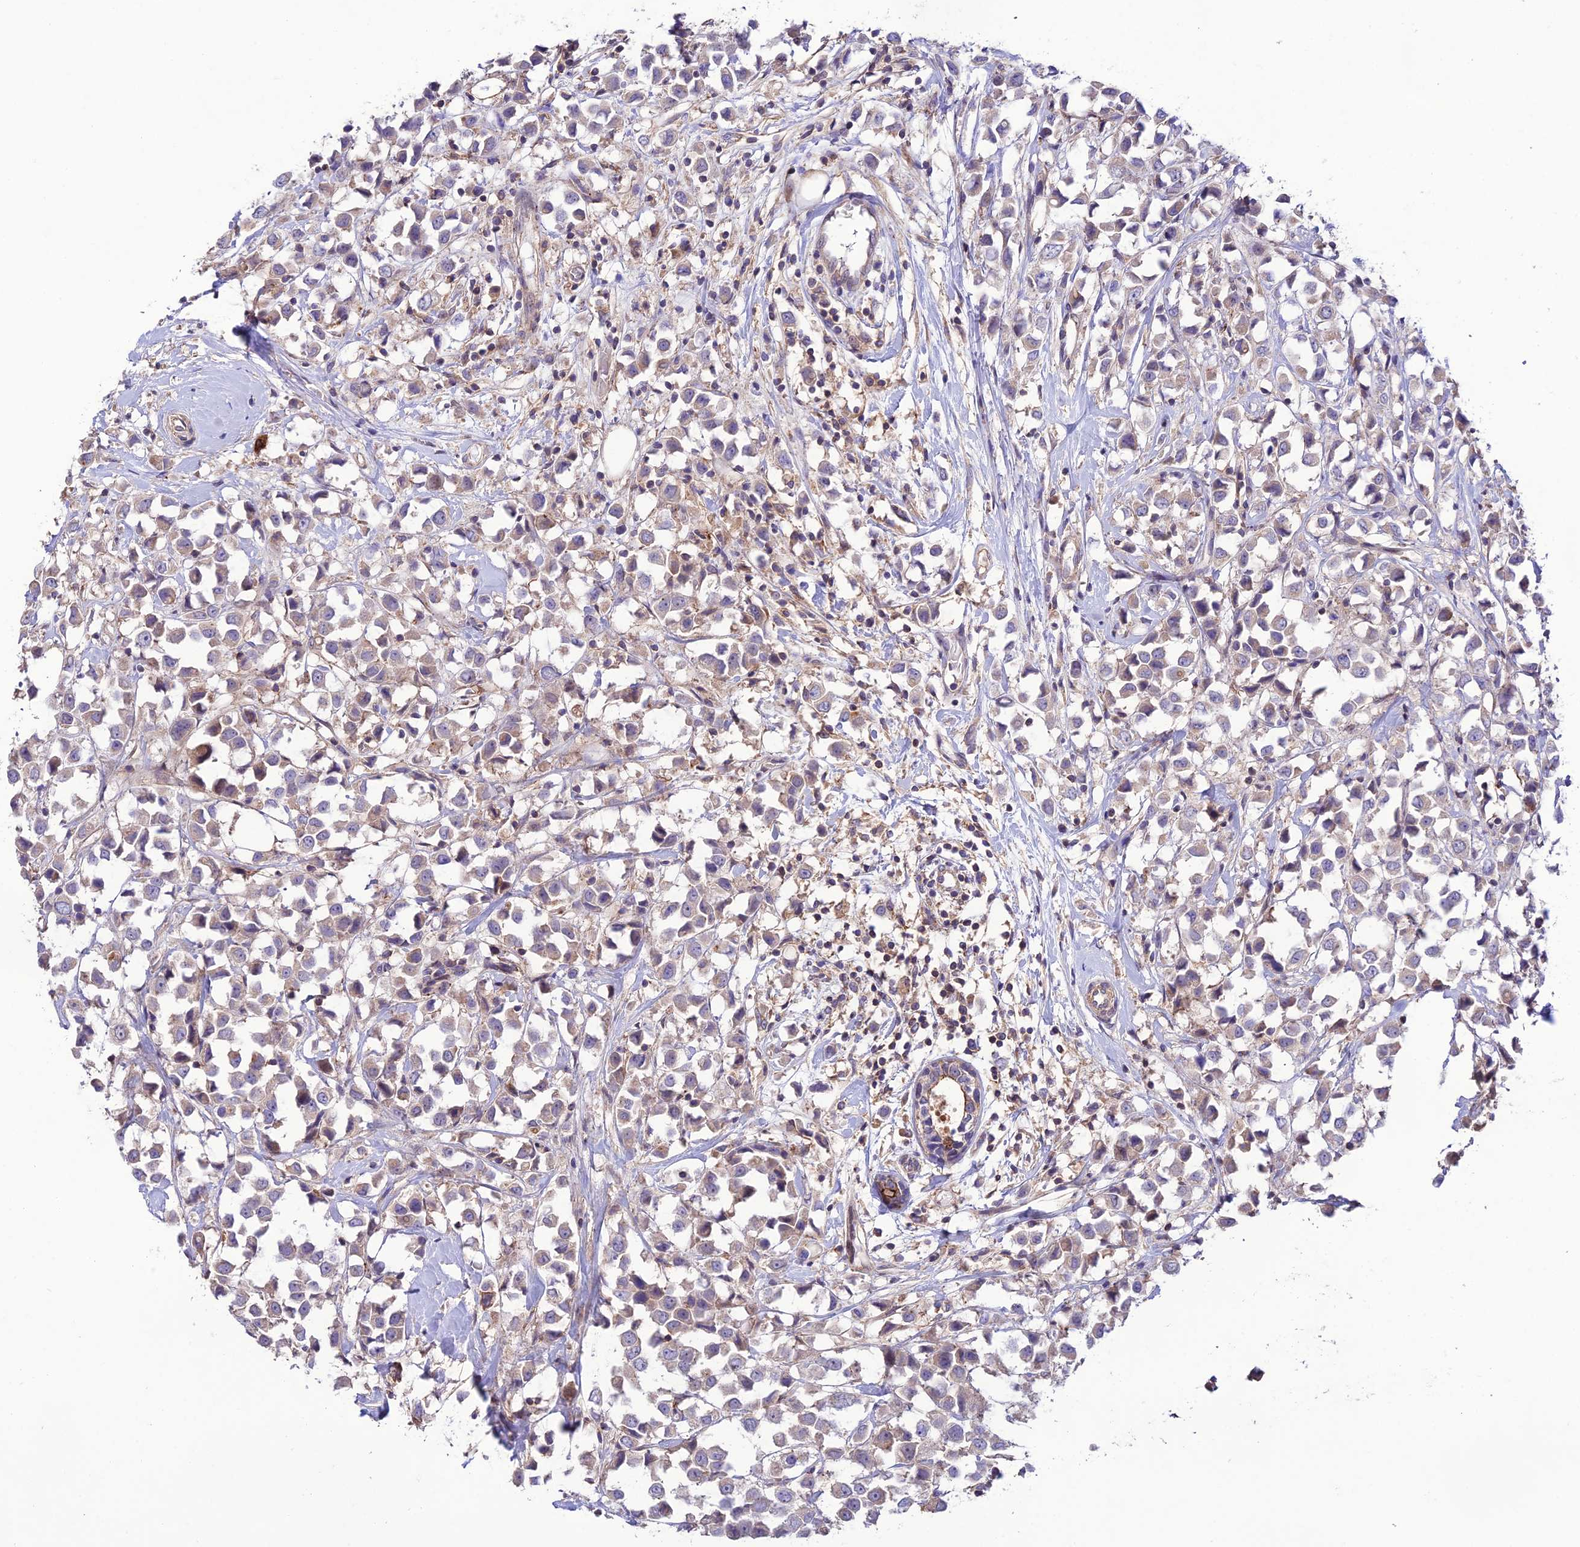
{"staining": {"intensity": "weak", "quantity": "<25%", "location": "cytoplasmic/membranous"}, "tissue": "breast cancer", "cell_type": "Tumor cells", "image_type": "cancer", "snomed": [{"axis": "morphology", "description": "Duct carcinoma"}, {"axis": "topography", "description": "Breast"}], "caption": "IHC photomicrograph of neoplastic tissue: human breast intraductal carcinoma stained with DAB (3,3'-diaminobenzidine) displays no significant protein expression in tumor cells.", "gene": "BRME1", "patient": {"sex": "female", "age": 61}}